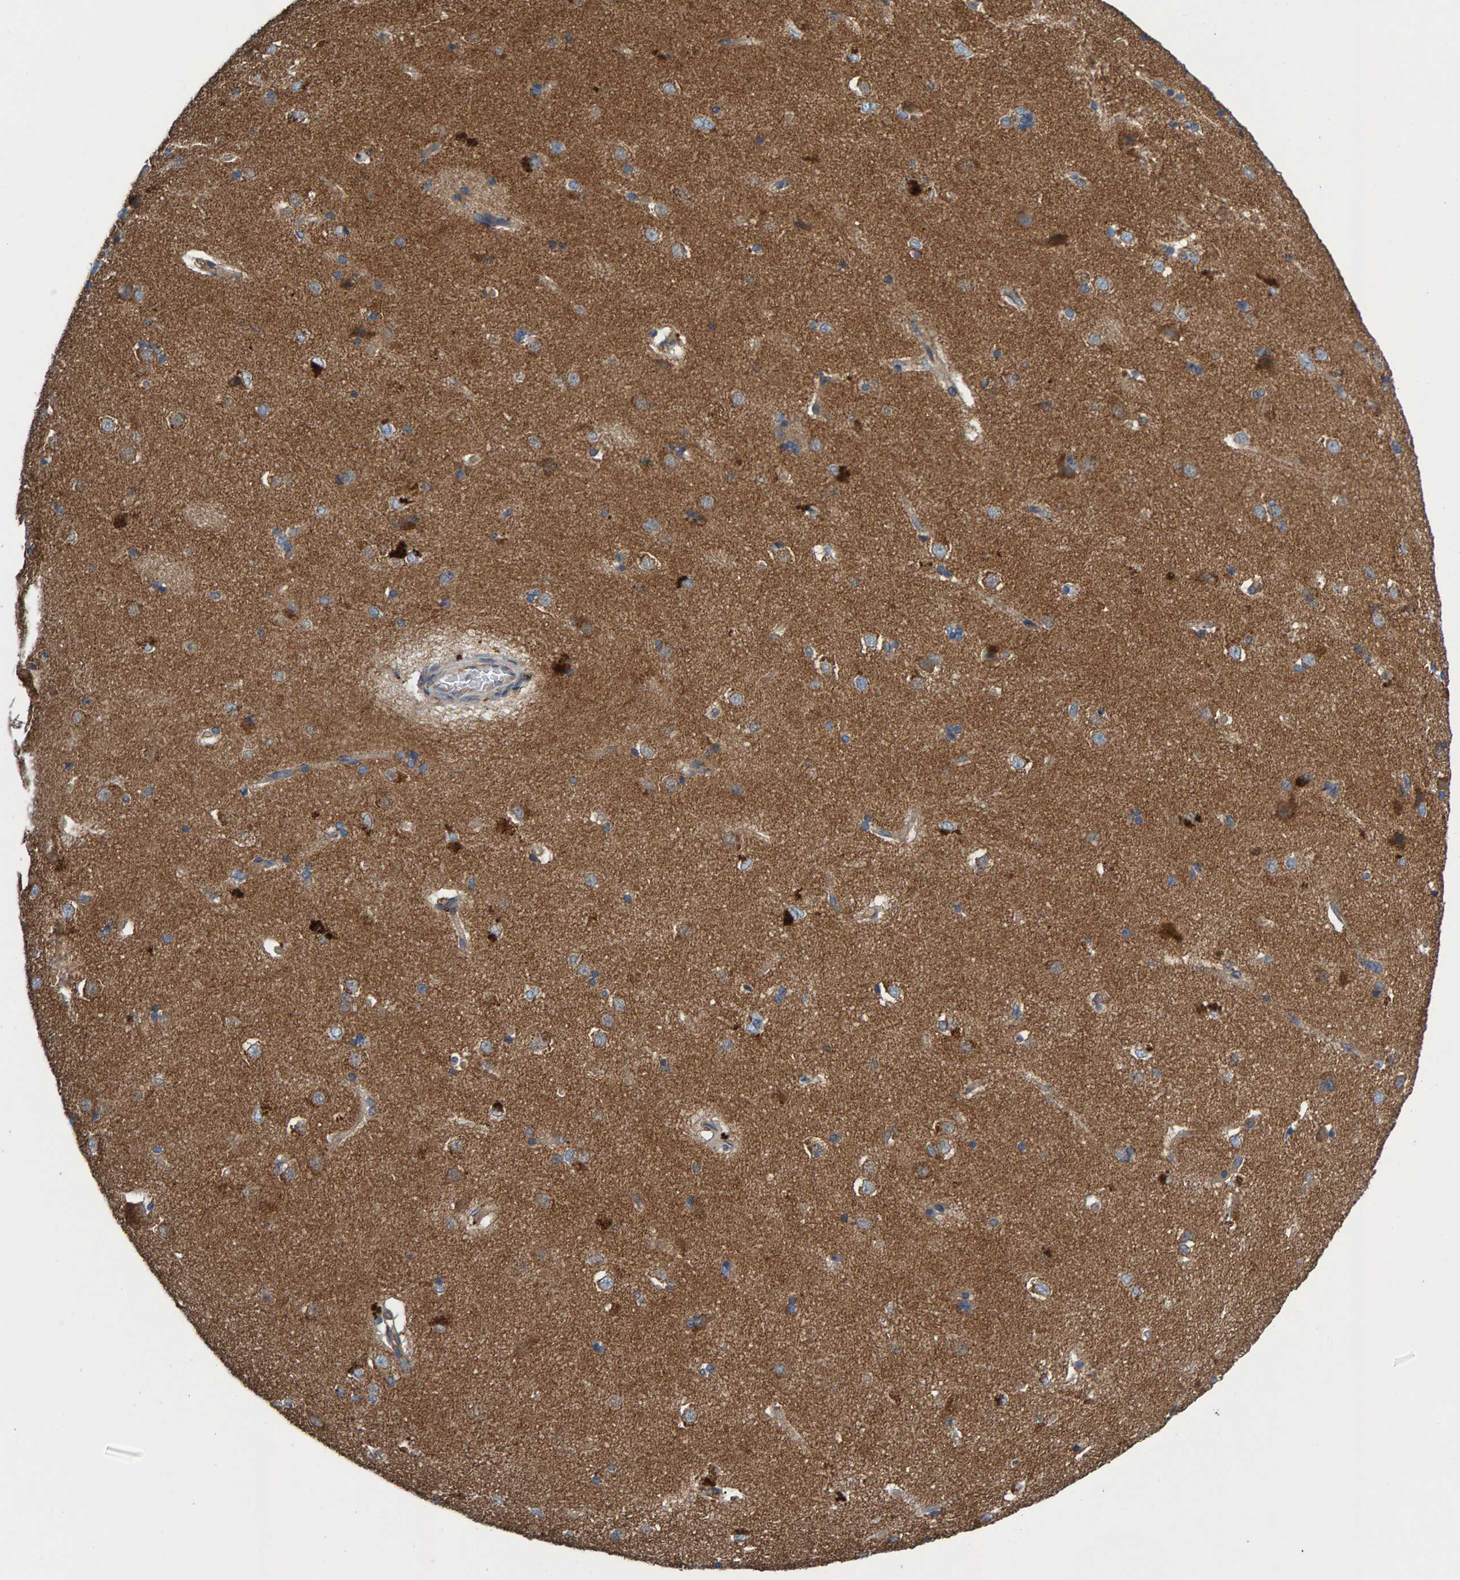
{"staining": {"intensity": "moderate", "quantity": "<25%", "location": "cytoplasmic/membranous"}, "tissue": "caudate", "cell_type": "Glial cells", "image_type": "normal", "snomed": [{"axis": "morphology", "description": "Normal tissue, NOS"}, {"axis": "topography", "description": "Lateral ventricle wall"}], "caption": "Immunohistochemistry histopathology image of benign human caudate stained for a protein (brown), which demonstrates low levels of moderate cytoplasmic/membranous staining in approximately <25% of glial cells.", "gene": "MKLN1", "patient": {"sex": "female", "age": 19}}